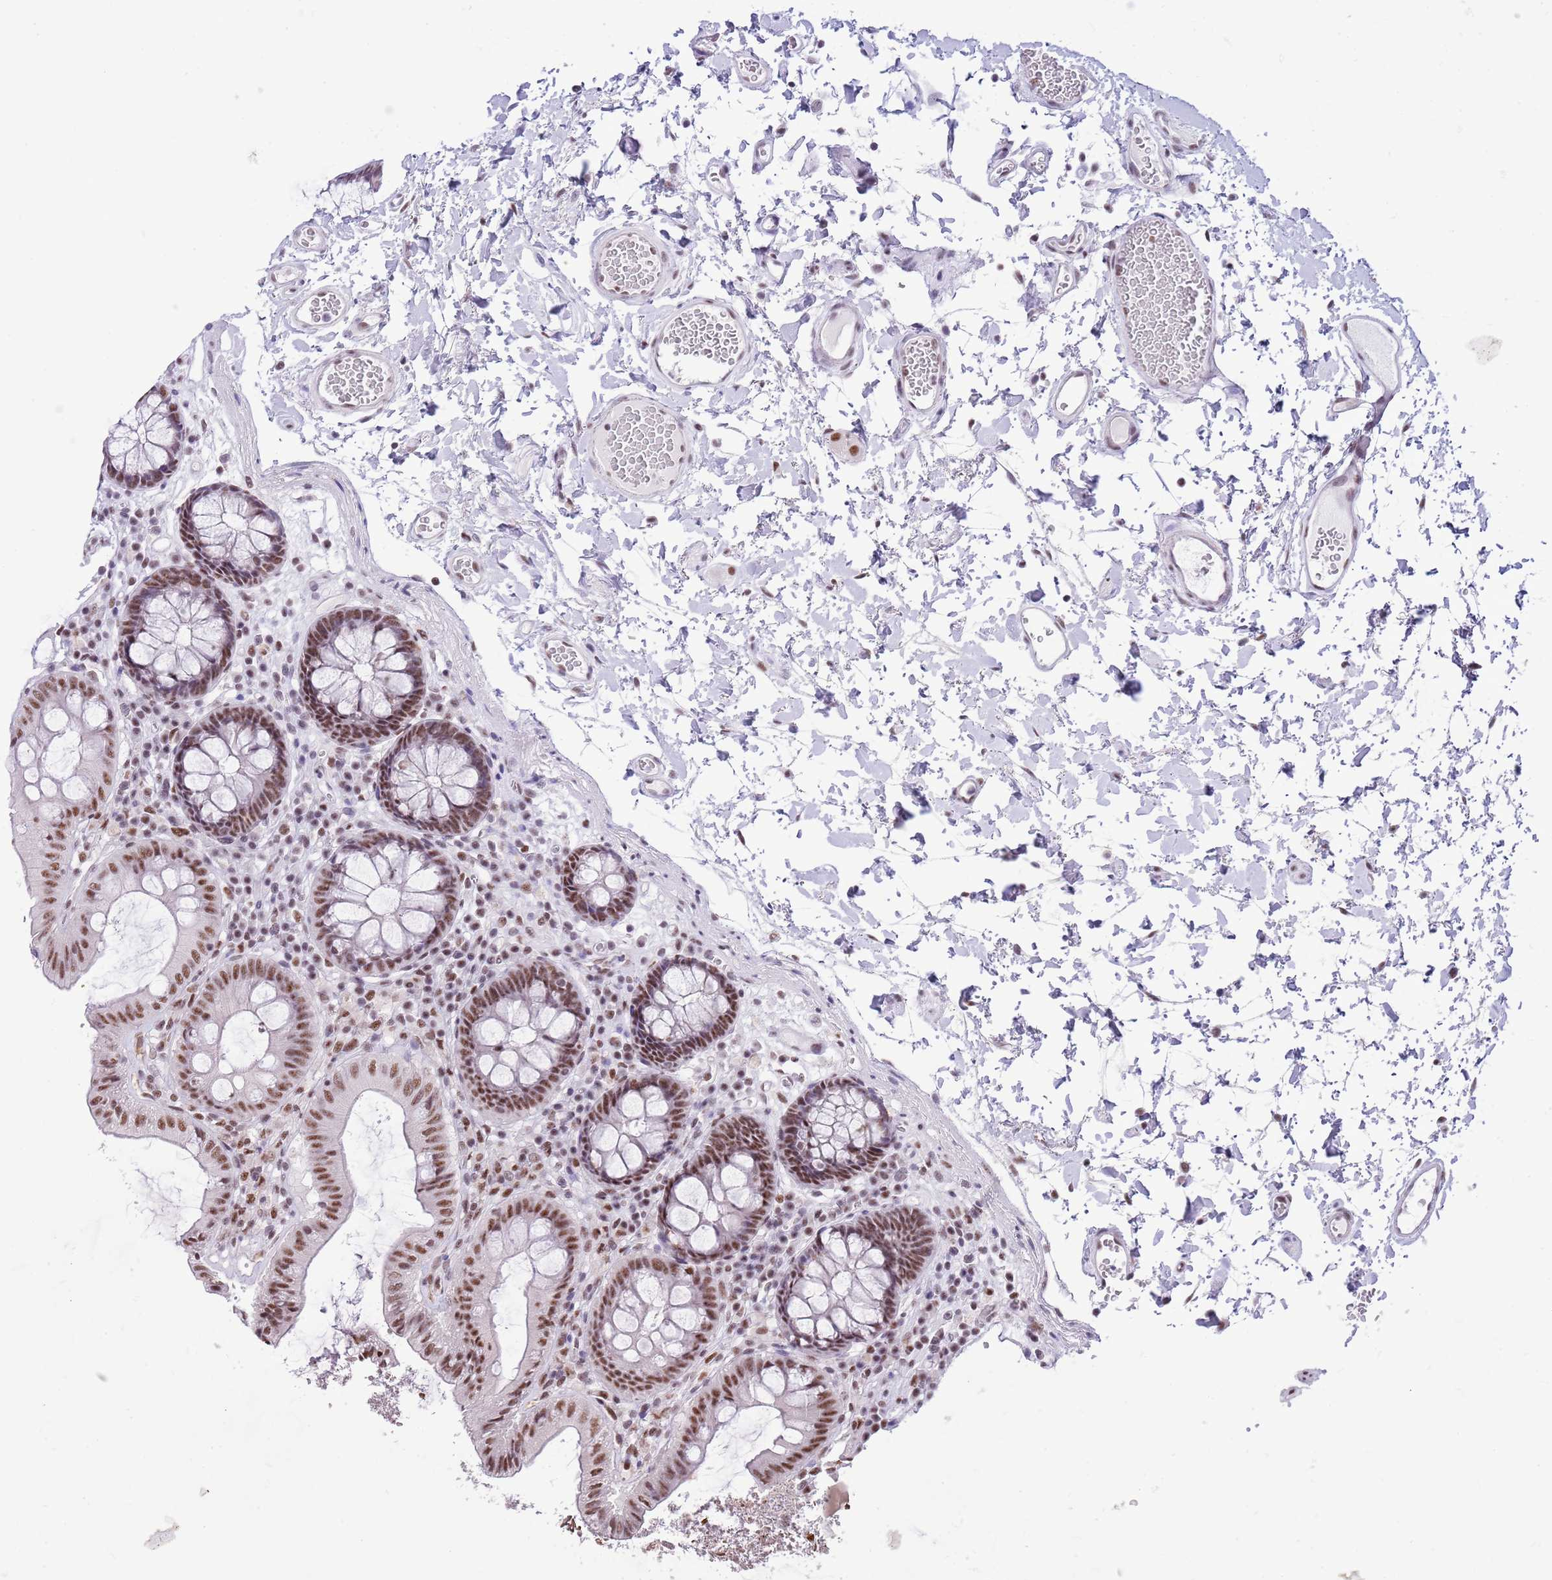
{"staining": {"intensity": "weak", "quantity": ">75%", "location": "nuclear"}, "tissue": "colon", "cell_type": "Endothelial cells", "image_type": "normal", "snomed": [{"axis": "morphology", "description": "Normal tissue, NOS"}, {"axis": "topography", "description": "Colon"}], "caption": "Immunohistochemical staining of normal colon displays >75% levels of weak nuclear protein staining in approximately >75% of endothelial cells.", "gene": "SF3A2", "patient": {"sex": "male", "age": 84}}